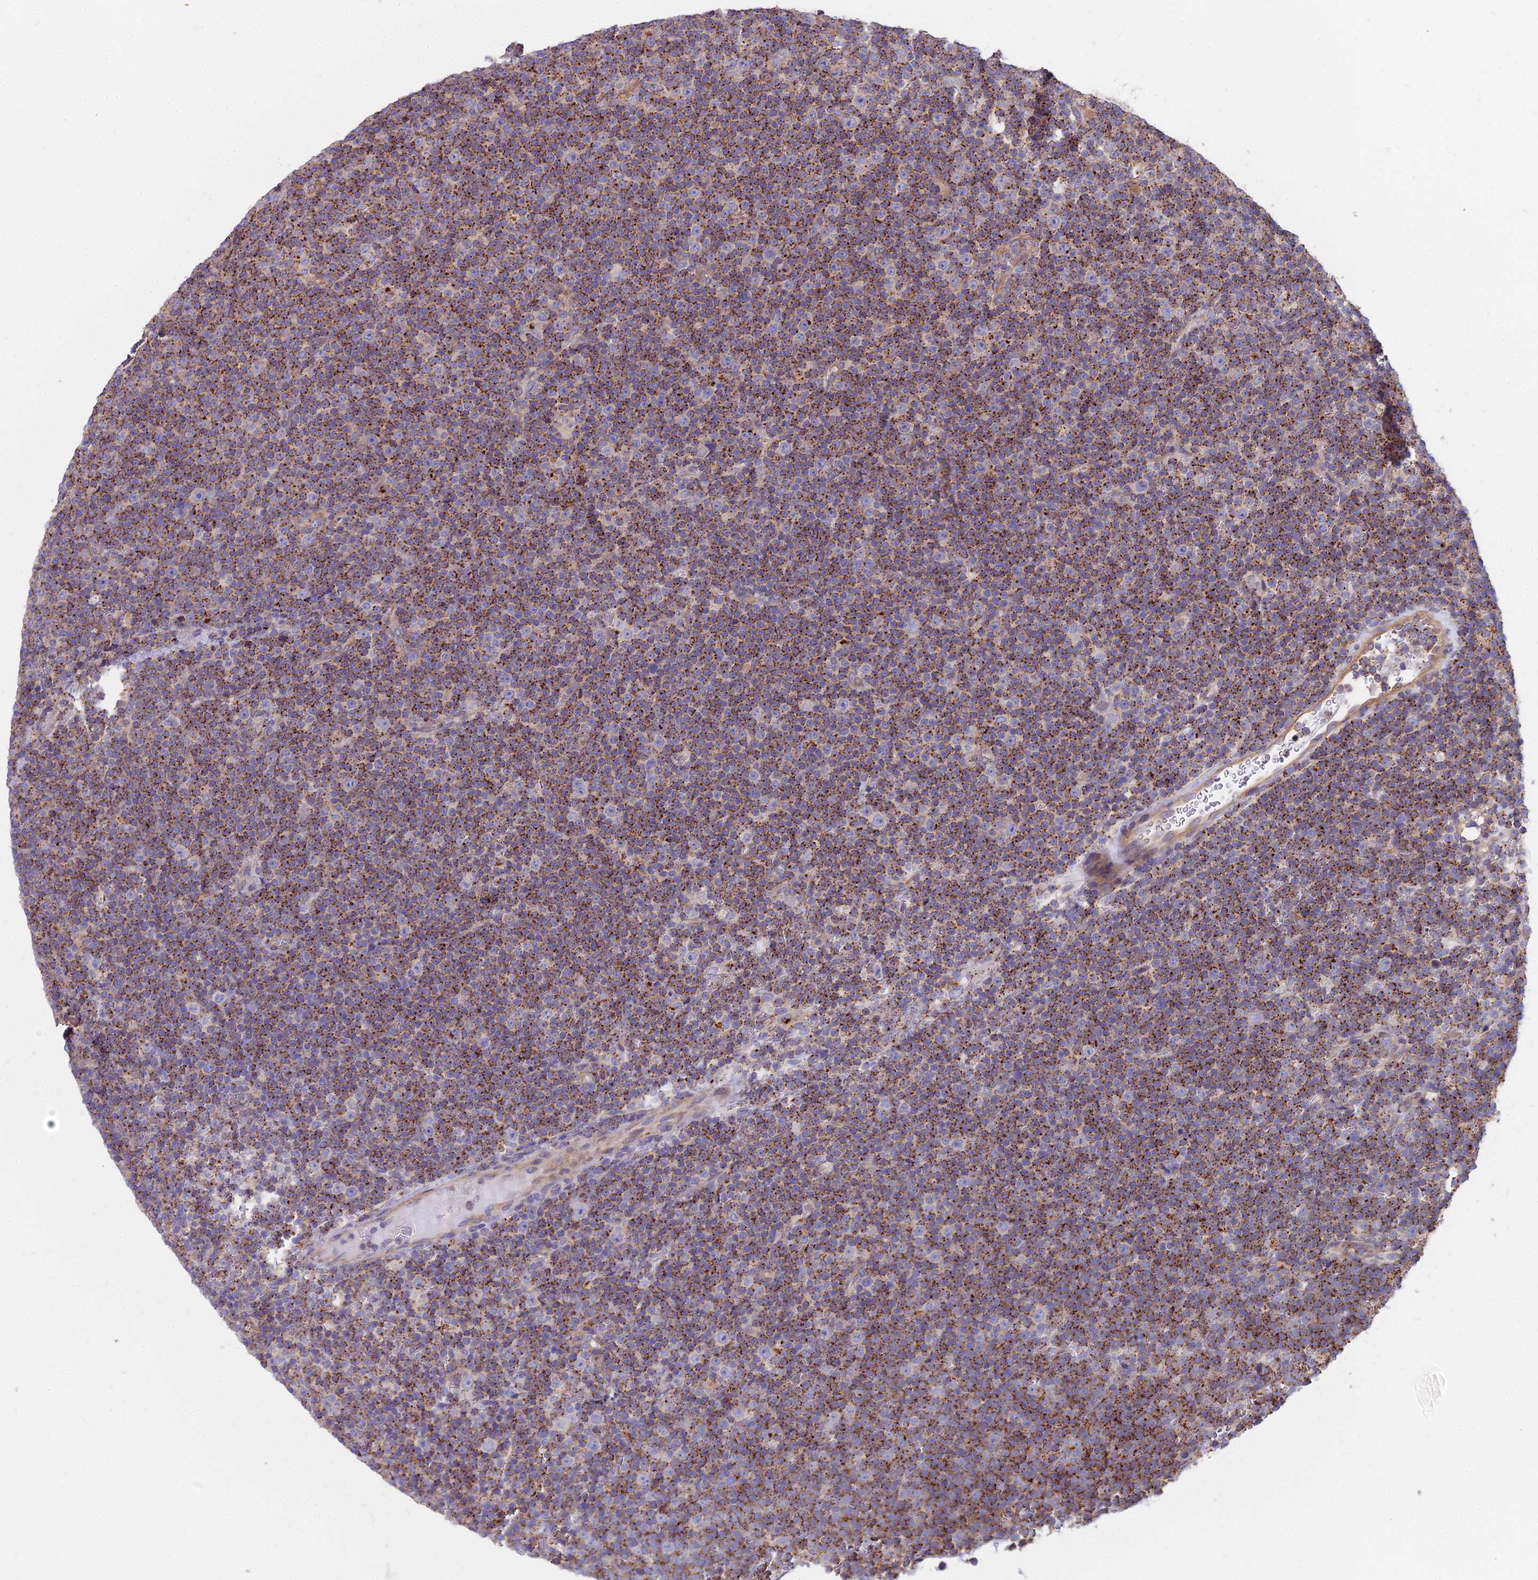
{"staining": {"intensity": "strong", "quantity": ">75%", "location": "cytoplasmic/membranous"}, "tissue": "lymphoma", "cell_type": "Tumor cells", "image_type": "cancer", "snomed": [{"axis": "morphology", "description": "Malignant lymphoma, non-Hodgkin's type, Low grade"}, {"axis": "topography", "description": "Lymph node"}], "caption": "Protein staining exhibits strong cytoplasmic/membranous expression in approximately >75% of tumor cells in lymphoma.", "gene": "HLA-DOA", "patient": {"sex": "female", "age": 67}}